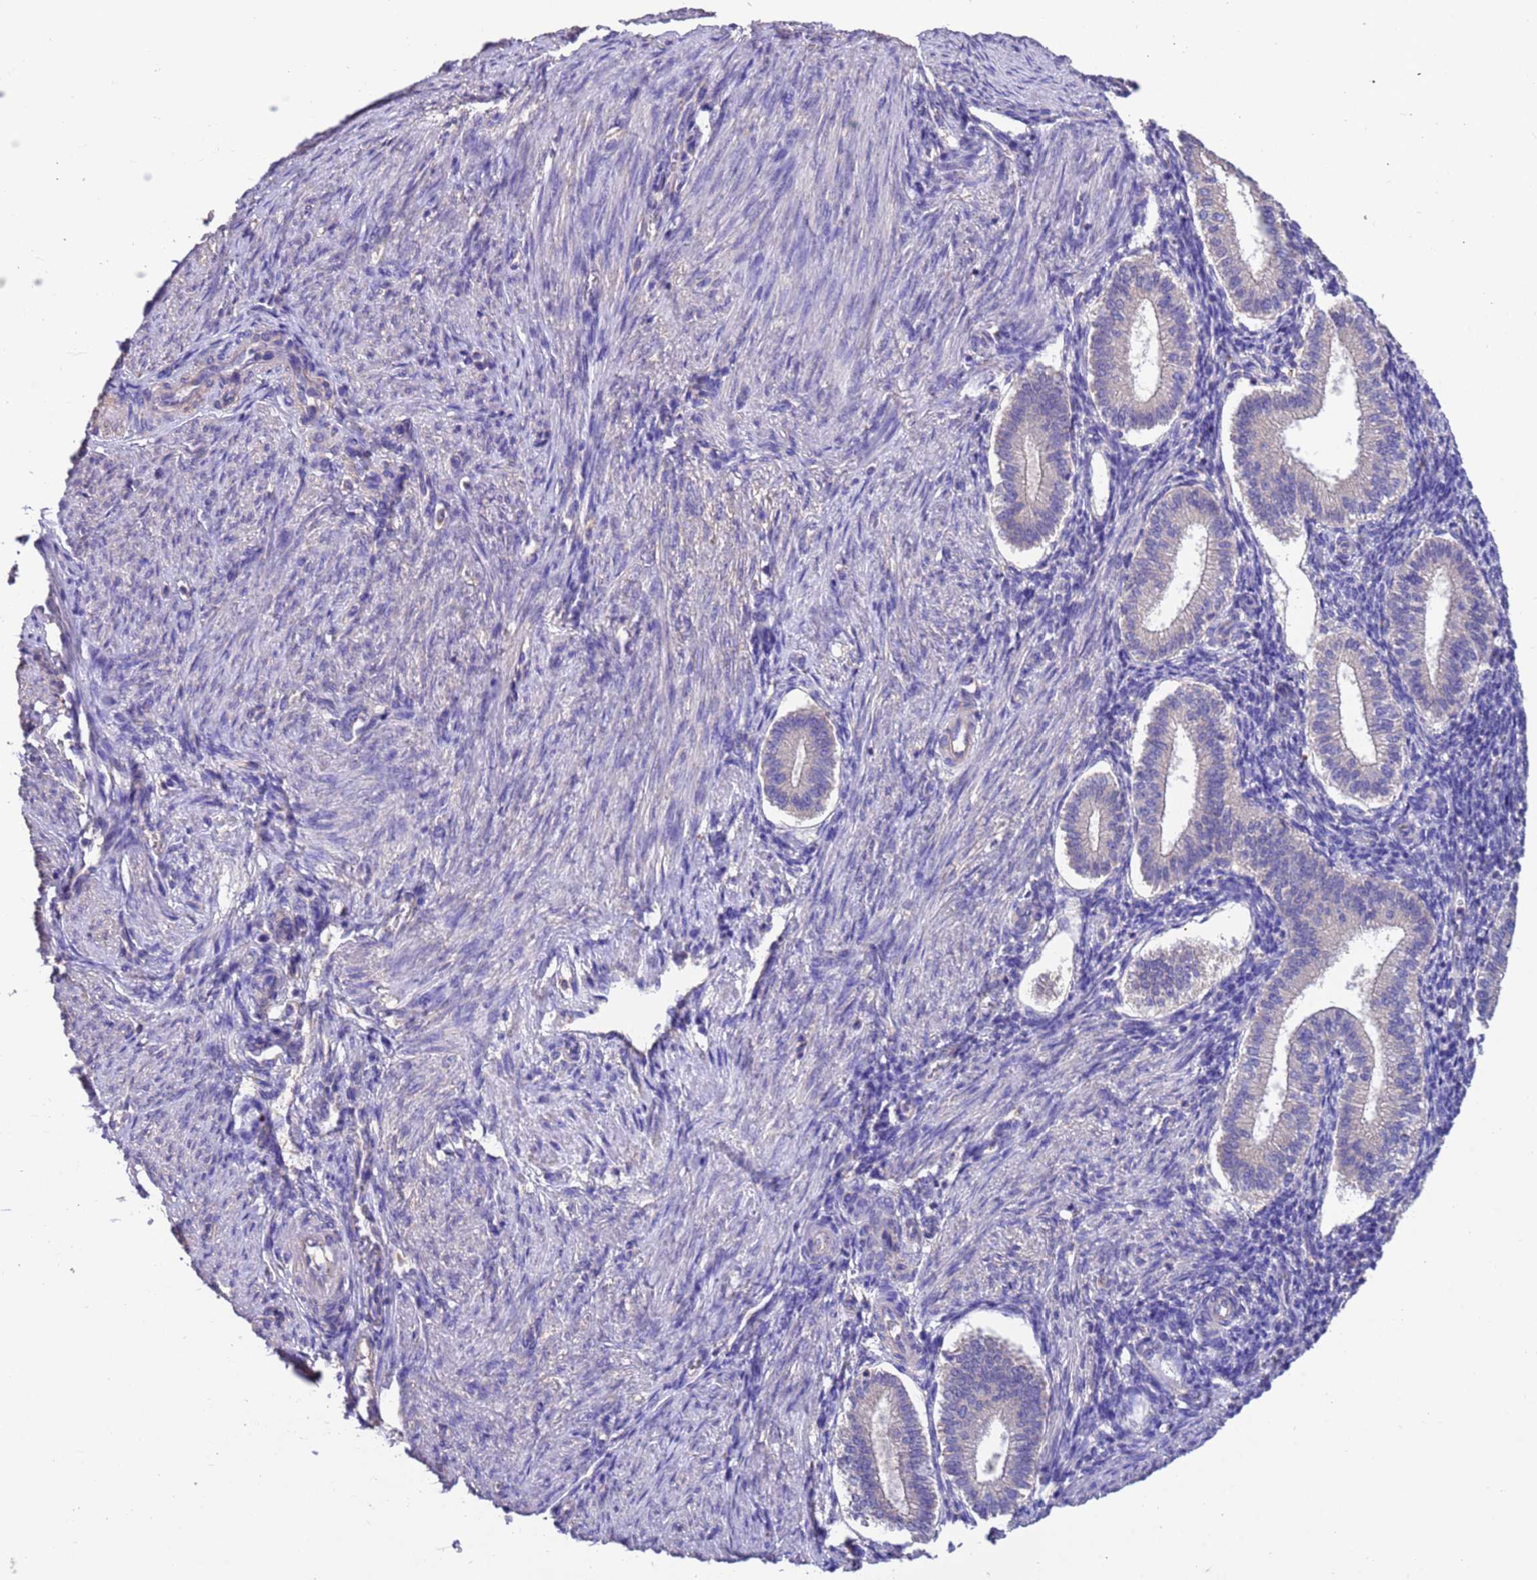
{"staining": {"intensity": "negative", "quantity": "none", "location": "none"}, "tissue": "endometrium", "cell_type": "Cells in endometrial stroma", "image_type": "normal", "snomed": [{"axis": "morphology", "description": "Normal tissue, NOS"}, {"axis": "topography", "description": "Endometrium"}], "caption": "Protein analysis of unremarkable endometrium displays no significant expression in cells in endometrial stroma. Nuclei are stained in blue.", "gene": "SRL", "patient": {"sex": "female", "age": 25}}